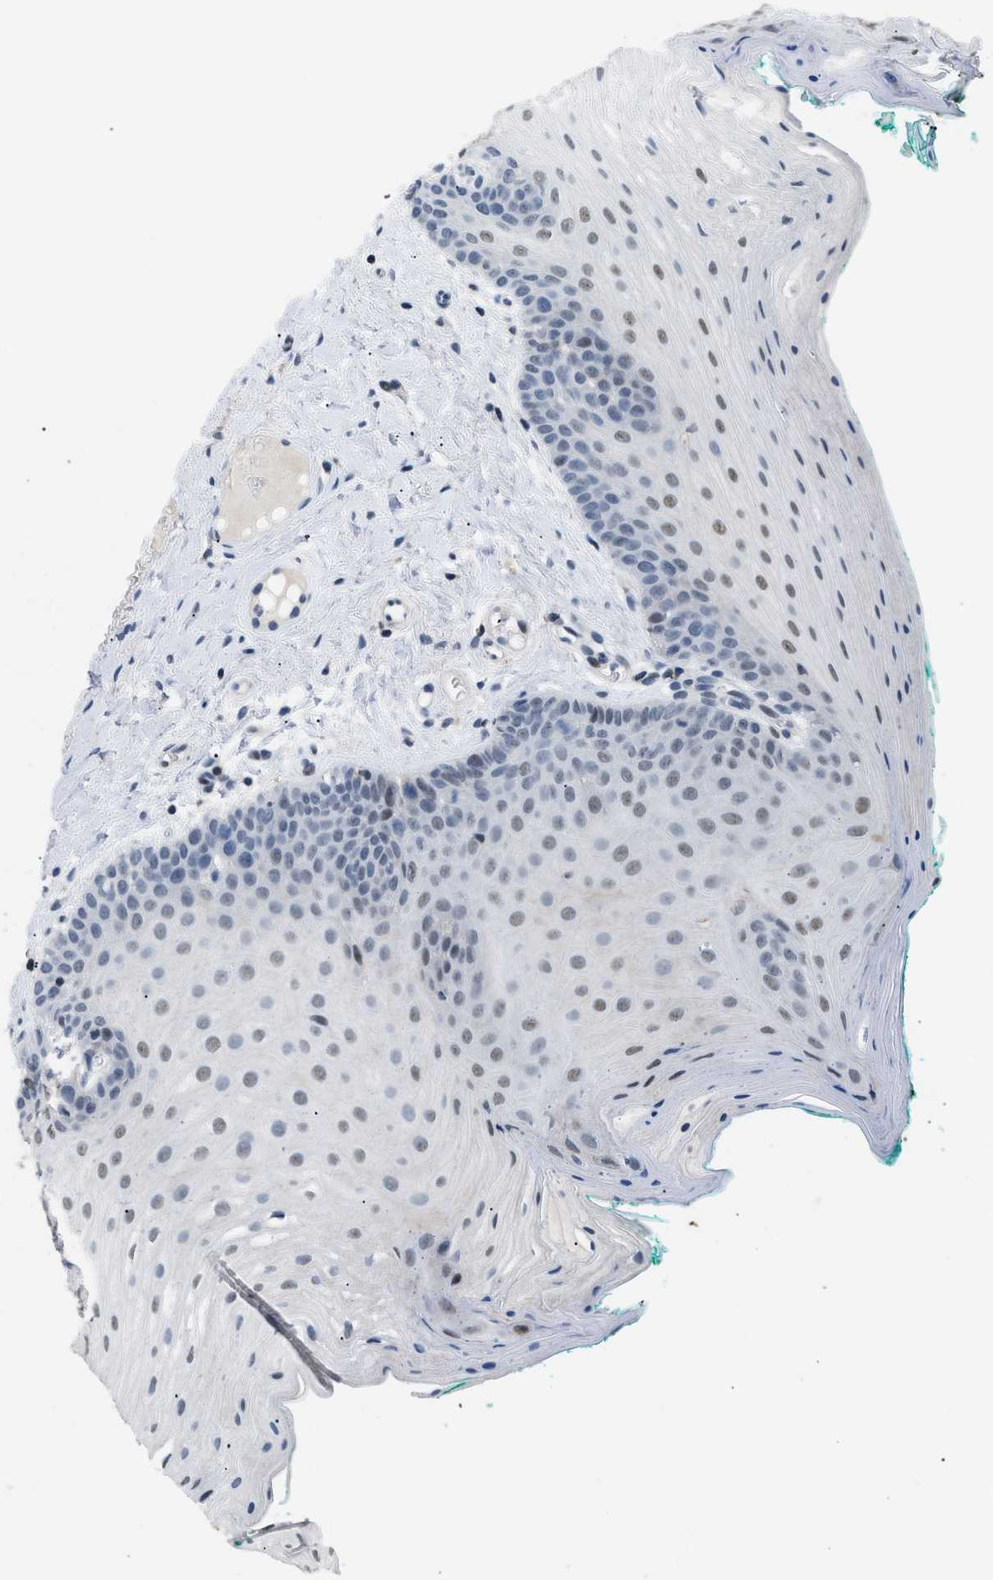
{"staining": {"intensity": "weak", "quantity": "25%-75%", "location": "nuclear"}, "tissue": "oral mucosa", "cell_type": "Squamous epithelial cells", "image_type": "normal", "snomed": [{"axis": "morphology", "description": "Normal tissue, NOS"}, {"axis": "topography", "description": "Oral tissue"}], "caption": "Normal oral mucosa exhibits weak nuclear staining in approximately 25%-75% of squamous epithelial cells, visualized by immunohistochemistry.", "gene": "KCNC3", "patient": {"sex": "male", "age": 58}}